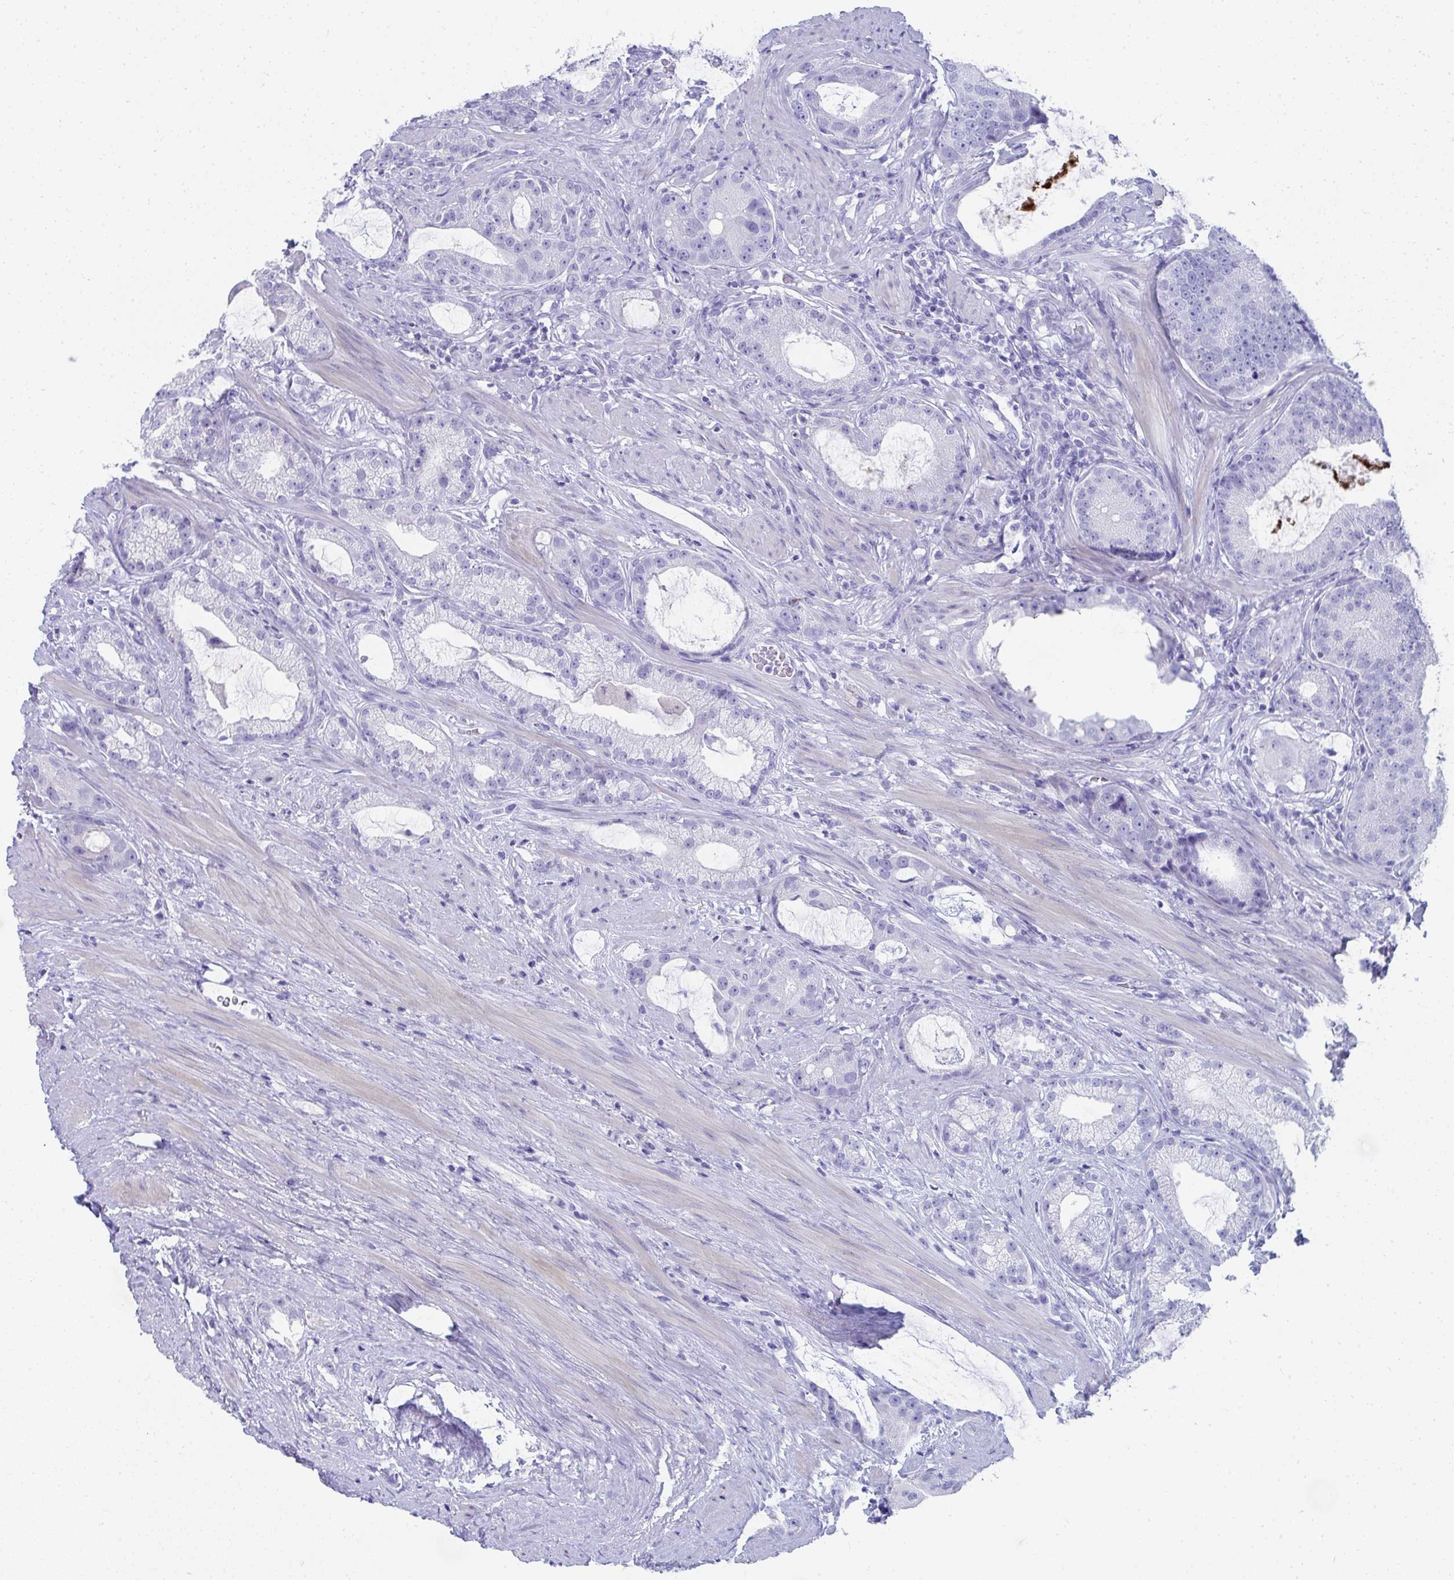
{"staining": {"intensity": "negative", "quantity": "none", "location": "none"}, "tissue": "prostate cancer", "cell_type": "Tumor cells", "image_type": "cancer", "snomed": [{"axis": "morphology", "description": "Adenocarcinoma, High grade"}, {"axis": "topography", "description": "Prostate"}], "caption": "This is a image of immunohistochemistry staining of prostate high-grade adenocarcinoma, which shows no expression in tumor cells.", "gene": "SEC14L3", "patient": {"sex": "male", "age": 65}}